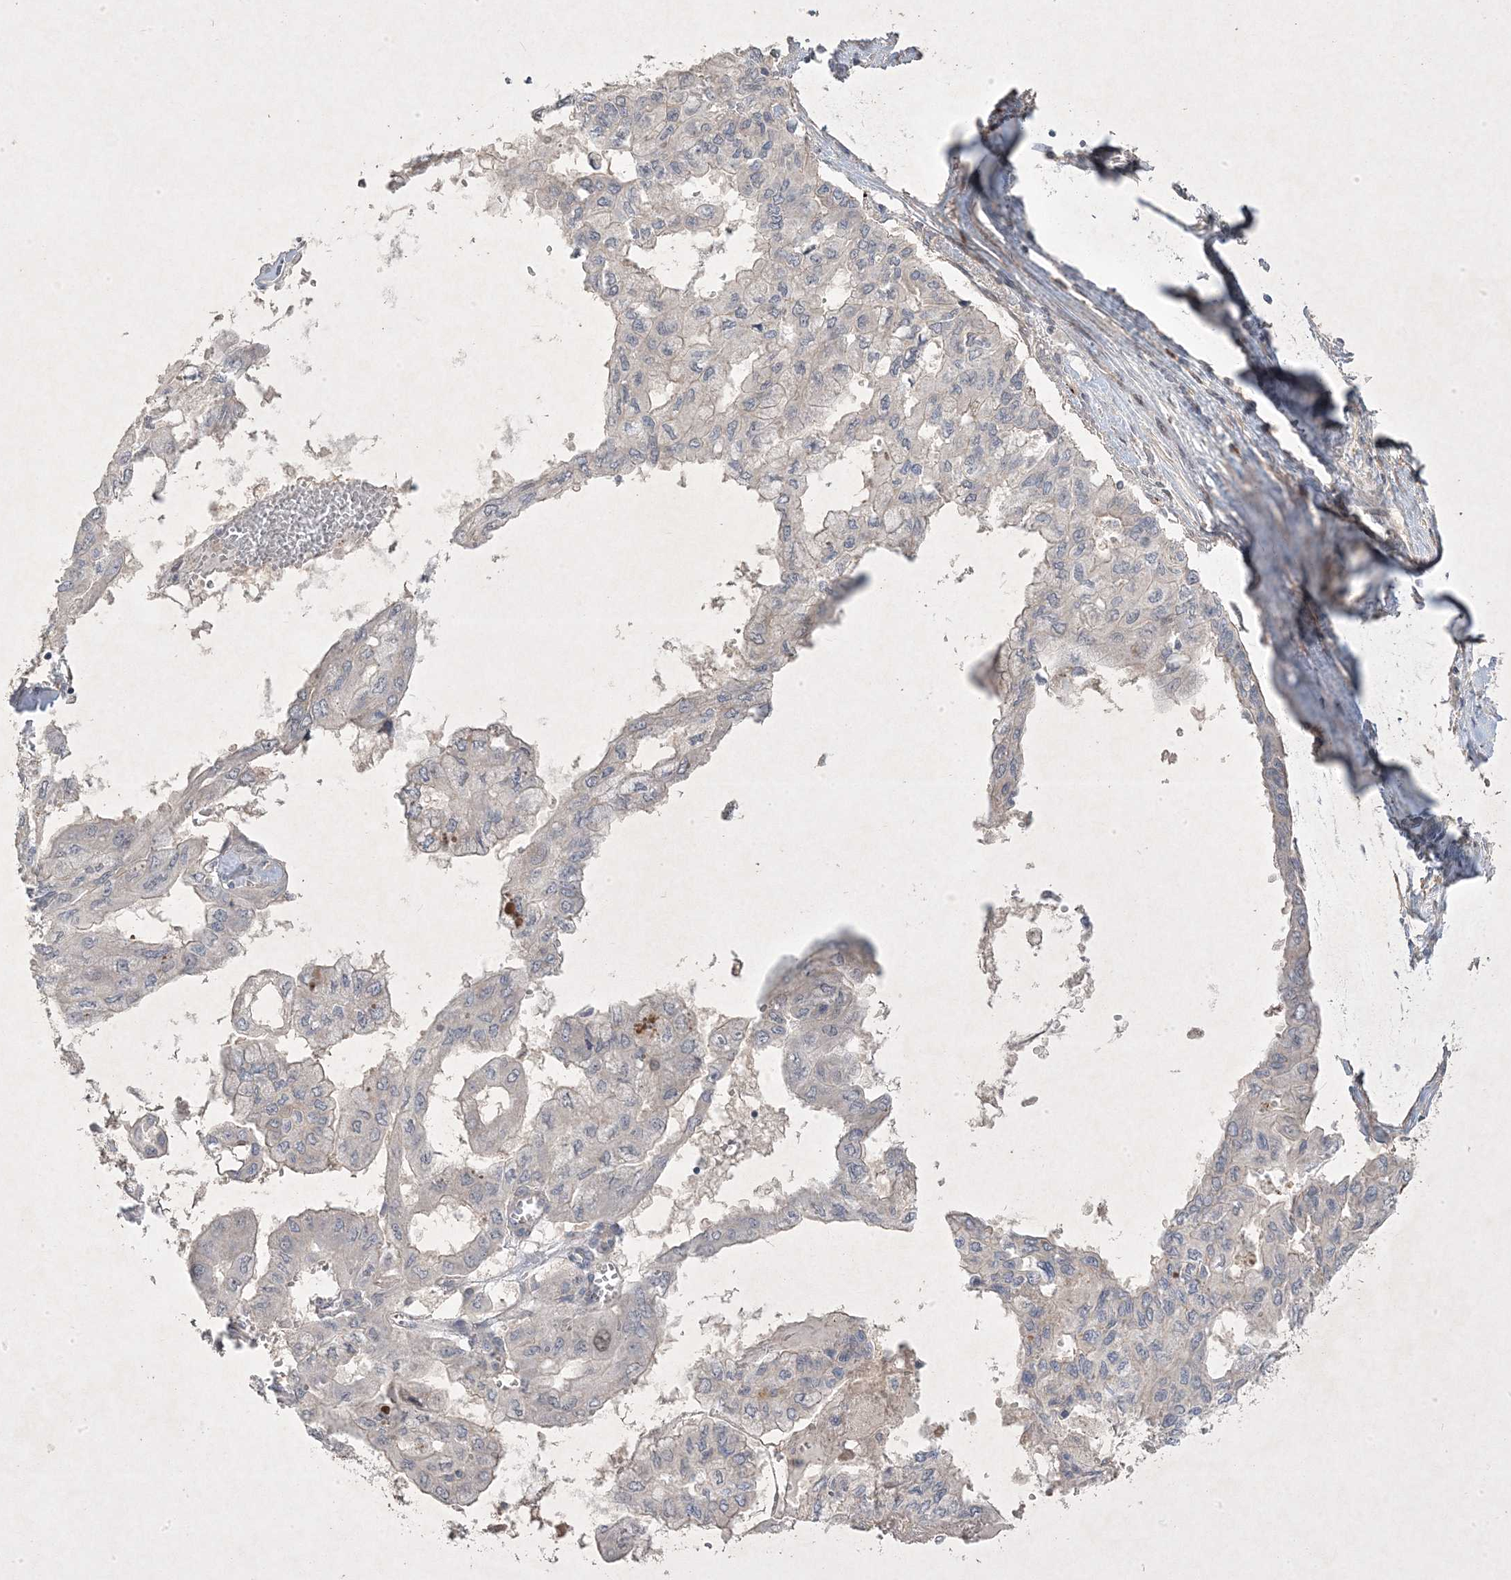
{"staining": {"intensity": "negative", "quantity": "none", "location": "none"}, "tissue": "pancreatic cancer", "cell_type": "Tumor cells", "image_type": "cancer", "snomed": [{"axis": "morphology", "description": "Adenocarcinoma, NOS"}, {"axis": "topography", "description": "Pancreas"}], "caption": "IHC micrograph of neoplastic tissue: human pancreatic cancer (adenocarcinoma) stained with DAB (3,3'-diaminobenzidine) demonstrates no significant protein expression in tumor cells.", "gene": "RGL4", "patient": {"sex": "male", "age": 51}}